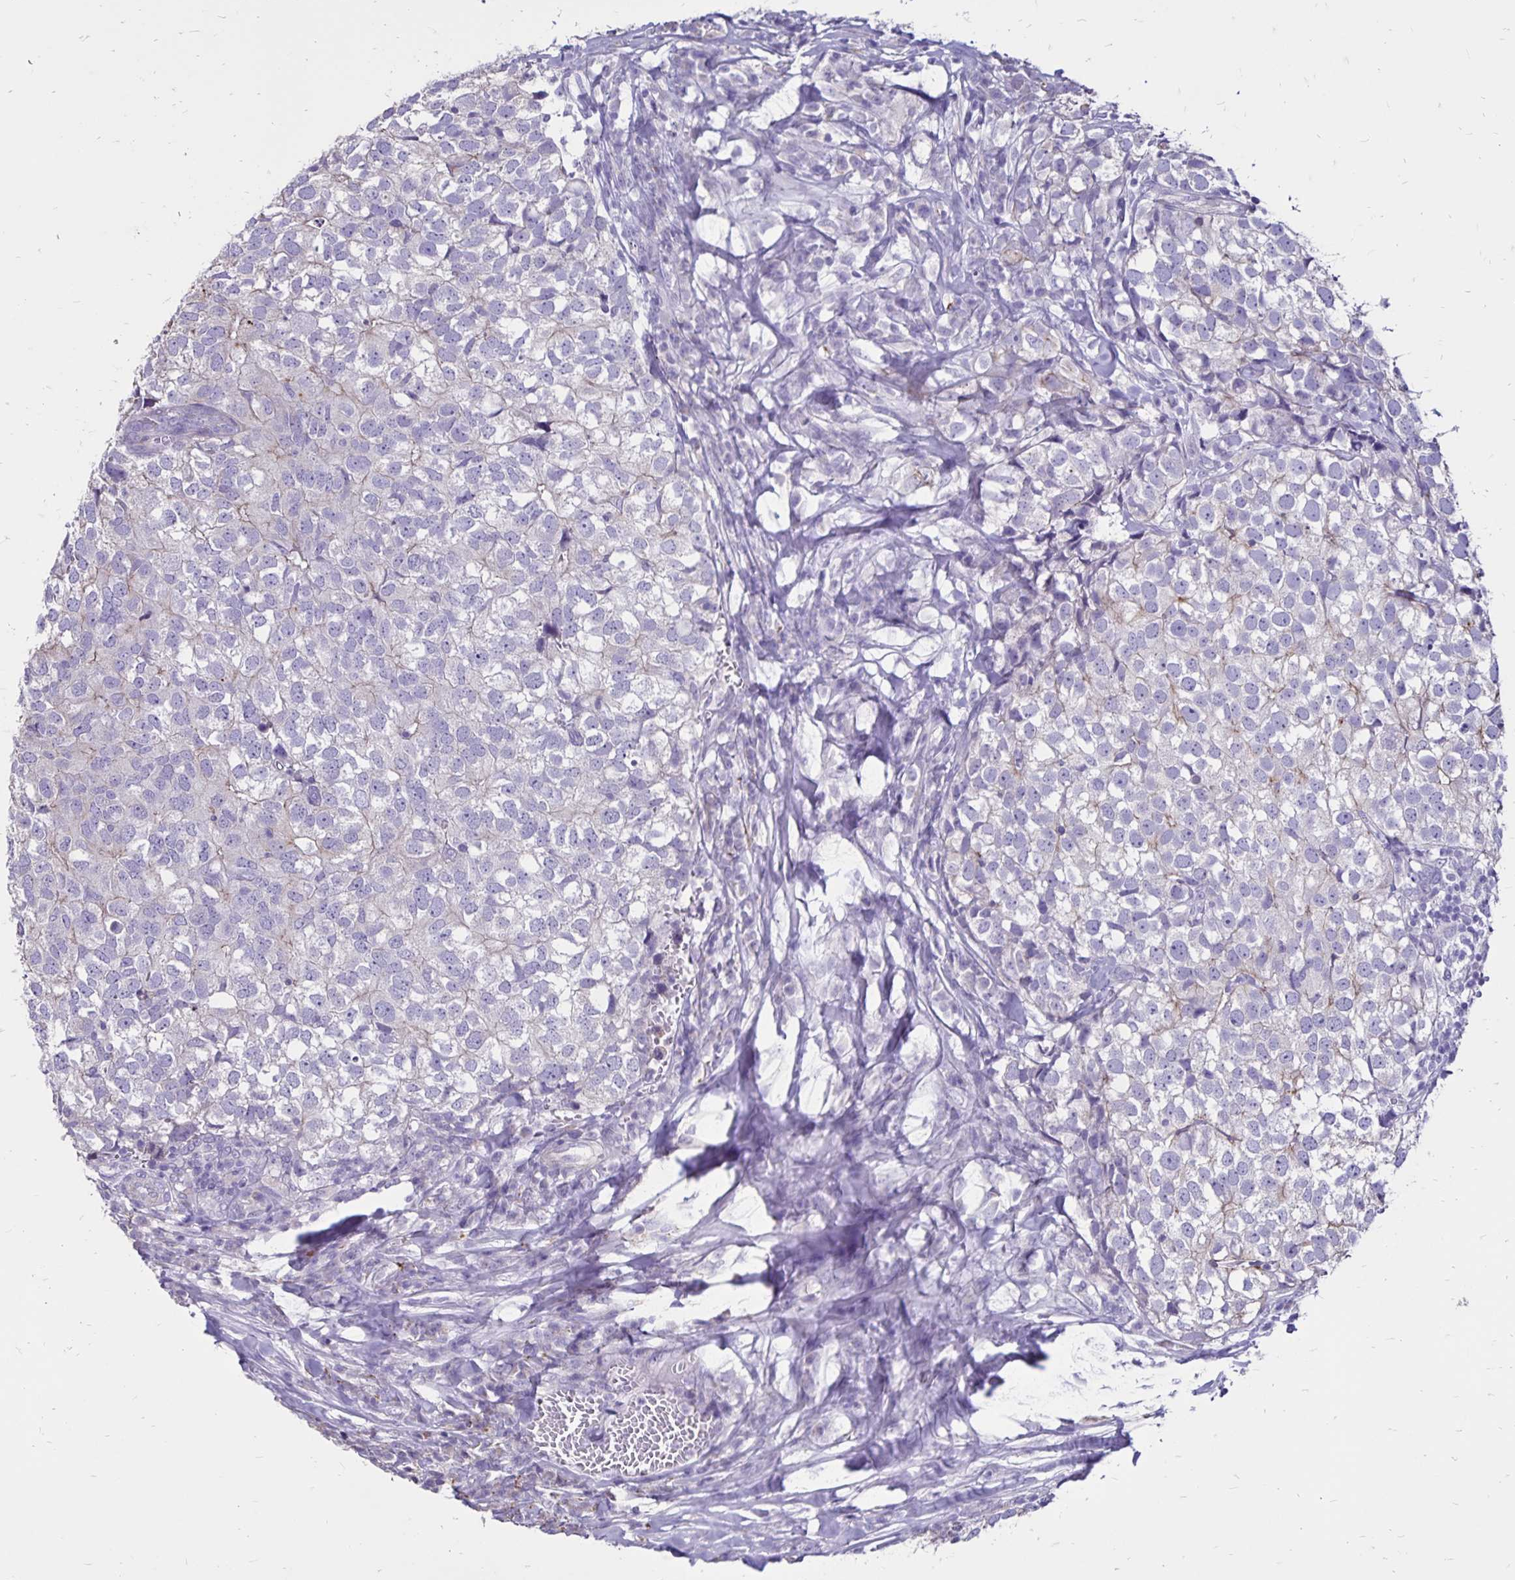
{"staining": {"intensity": "negative", "quantity": "none", "location": "none"}, "tissue": "breast cancer", "cell_type": "Tumor cells", "image_type": "cancer", "snomed": [{"axis": "morphology", "description": "Duct carcinoma"}, {"axis": "topography", "description": "Breast"}], "caption": "There is no significant expression in tumor cells of breast cancer (intraductal carcinoma).", "gene": "EVPL", "patient": {"sex": "female", "age": 30}}